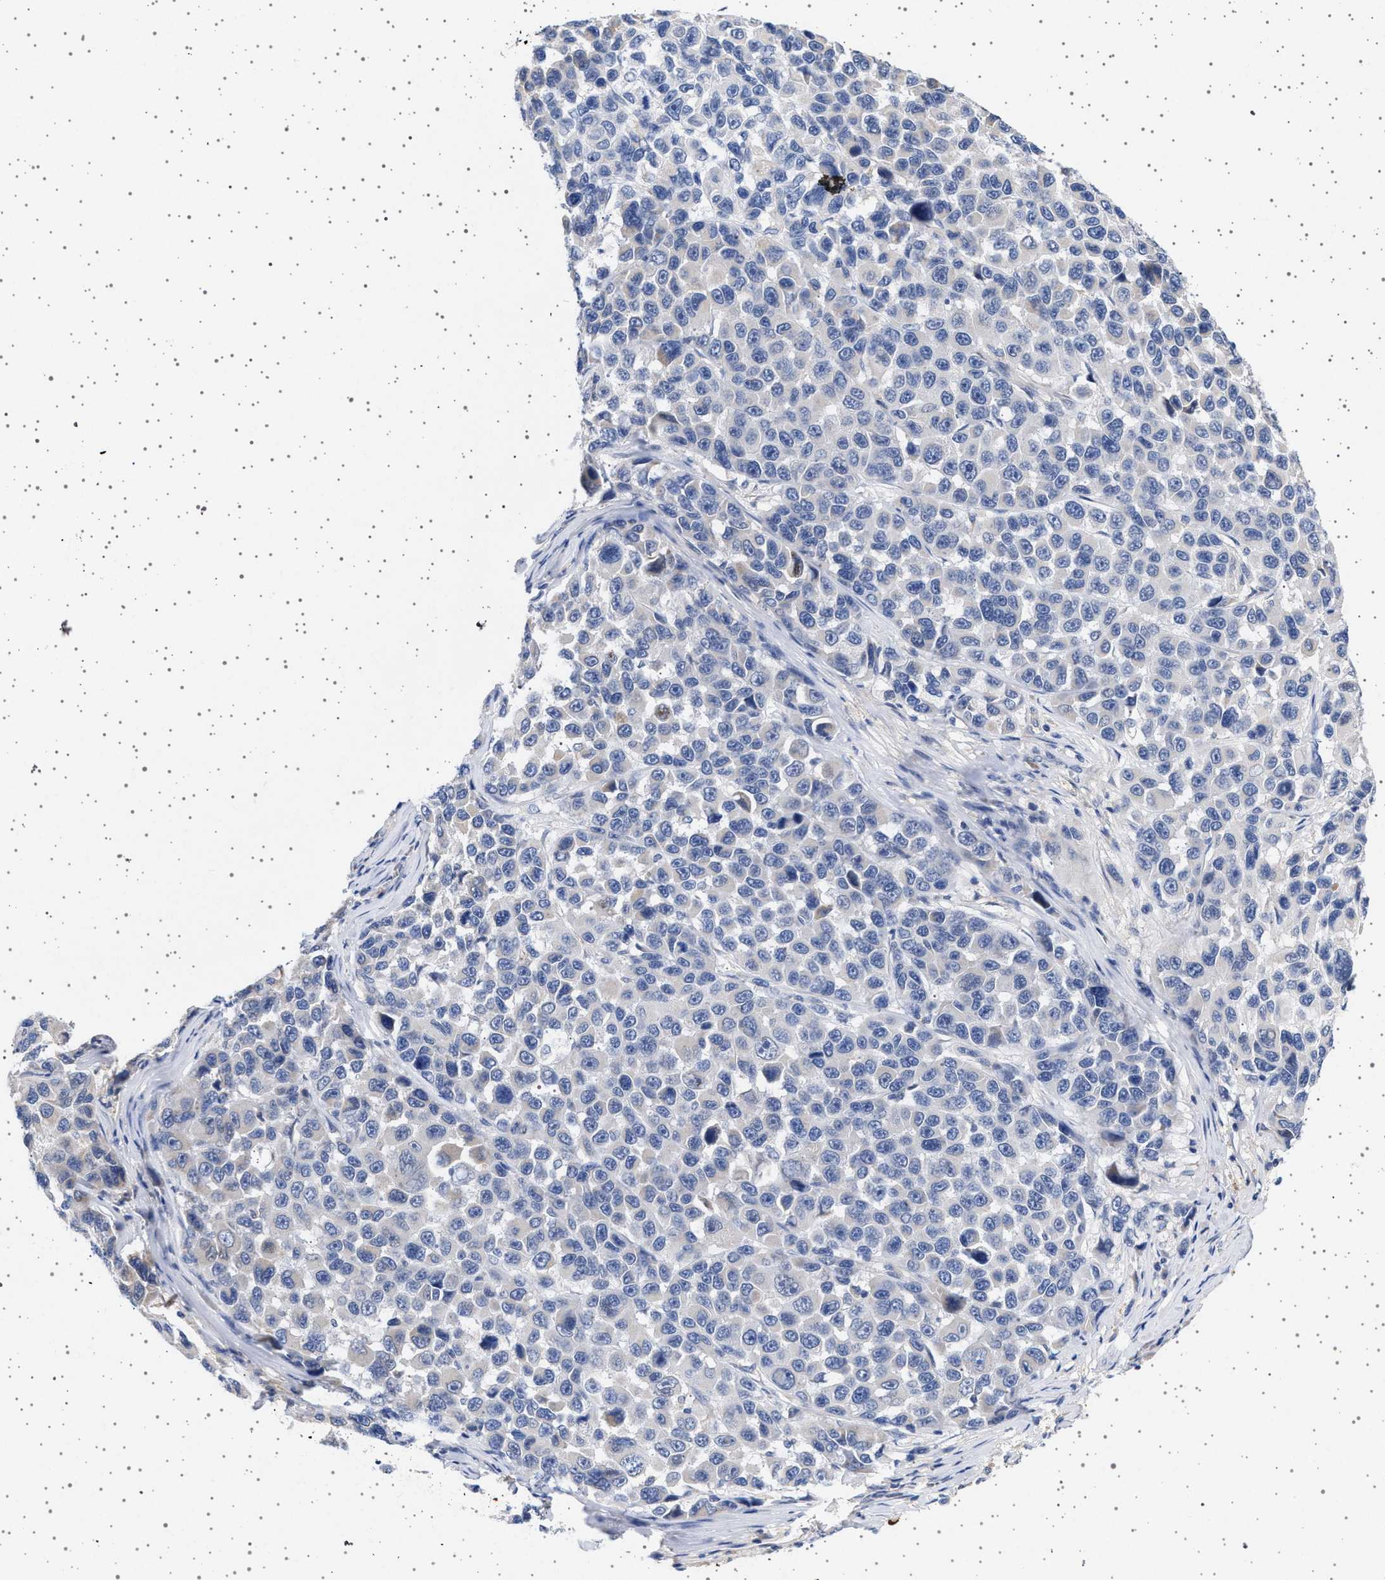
{"staining": {"intensity": "negative", "quantity": "none", "location": "none"}, "tissue": "melanoma", "cell_type": "Tumor cells", "image_type": "cancer", "snomed": [{"axis": "morphology", "description": "Malignant melanoma, NOS"}, {"axis": "topography", "description": "Skin"}], "caption": "Immunohistochemistry (IHC) image of neoplastic tissue: human melanoma stained with DAB (3,3'-diaminobenzidine) reveals no significant protein positivity in tumor cells.", "gene": "TRMT10B", "patient": {"sex": "male", "age": 53}}